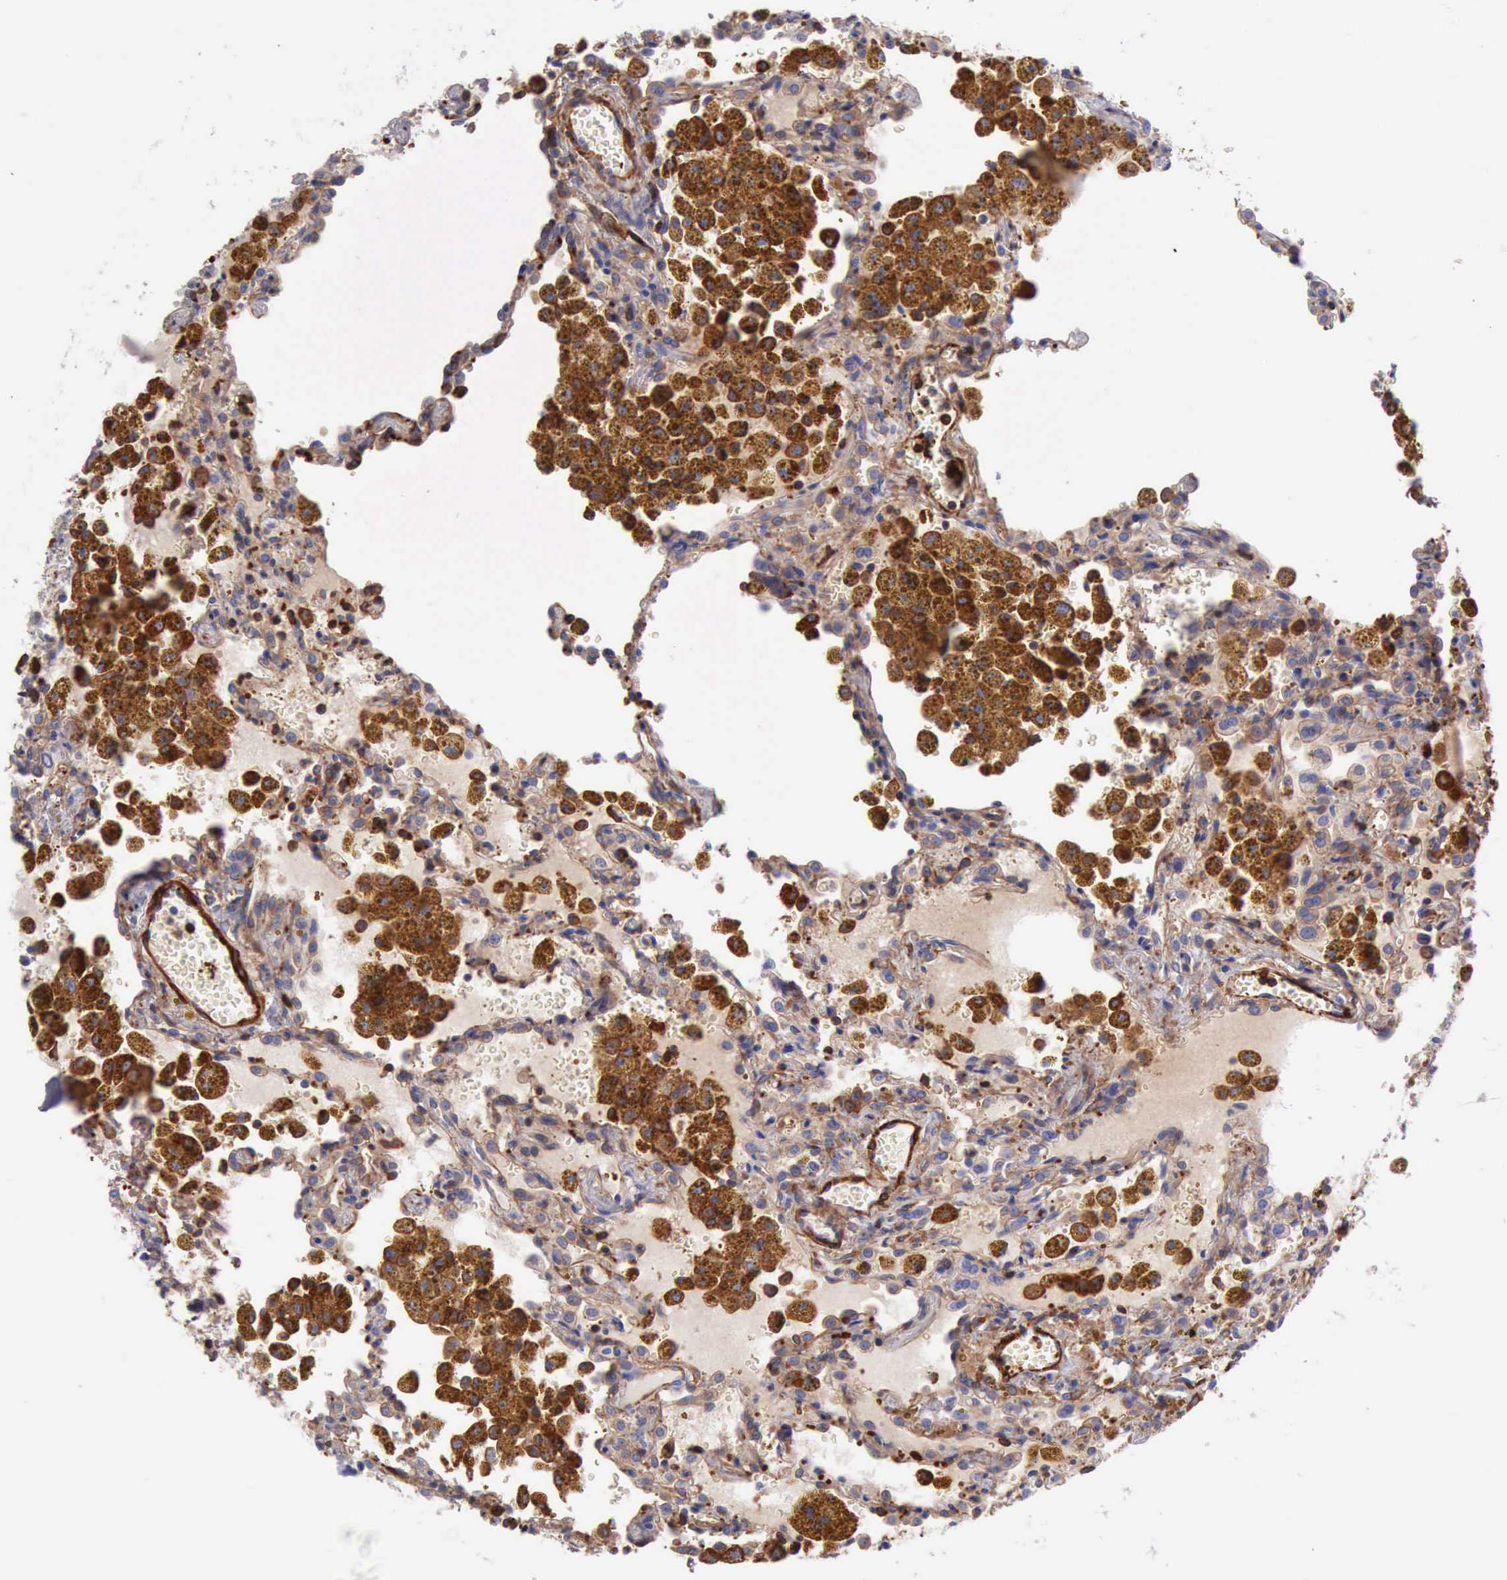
{"staining": {"intensity": "negative", "quantity": "none", "location": "none"}, "tissue": "carcinoid", "cell_type": "Tumor cells", "image_type": "cancer", "snomed": [{"axis": "morphology", "description": "Carcinoid, malignant, NOS"}, {"axis": "topography", "description": "Bronchus"}], "caption": "A high-resolution micrograph shows immunohistochemistry staining of carcinoid, which displays no significant staining in tumor cells.", "gene": "FLNA", "patient": {"sex": "male", "age": 55}}